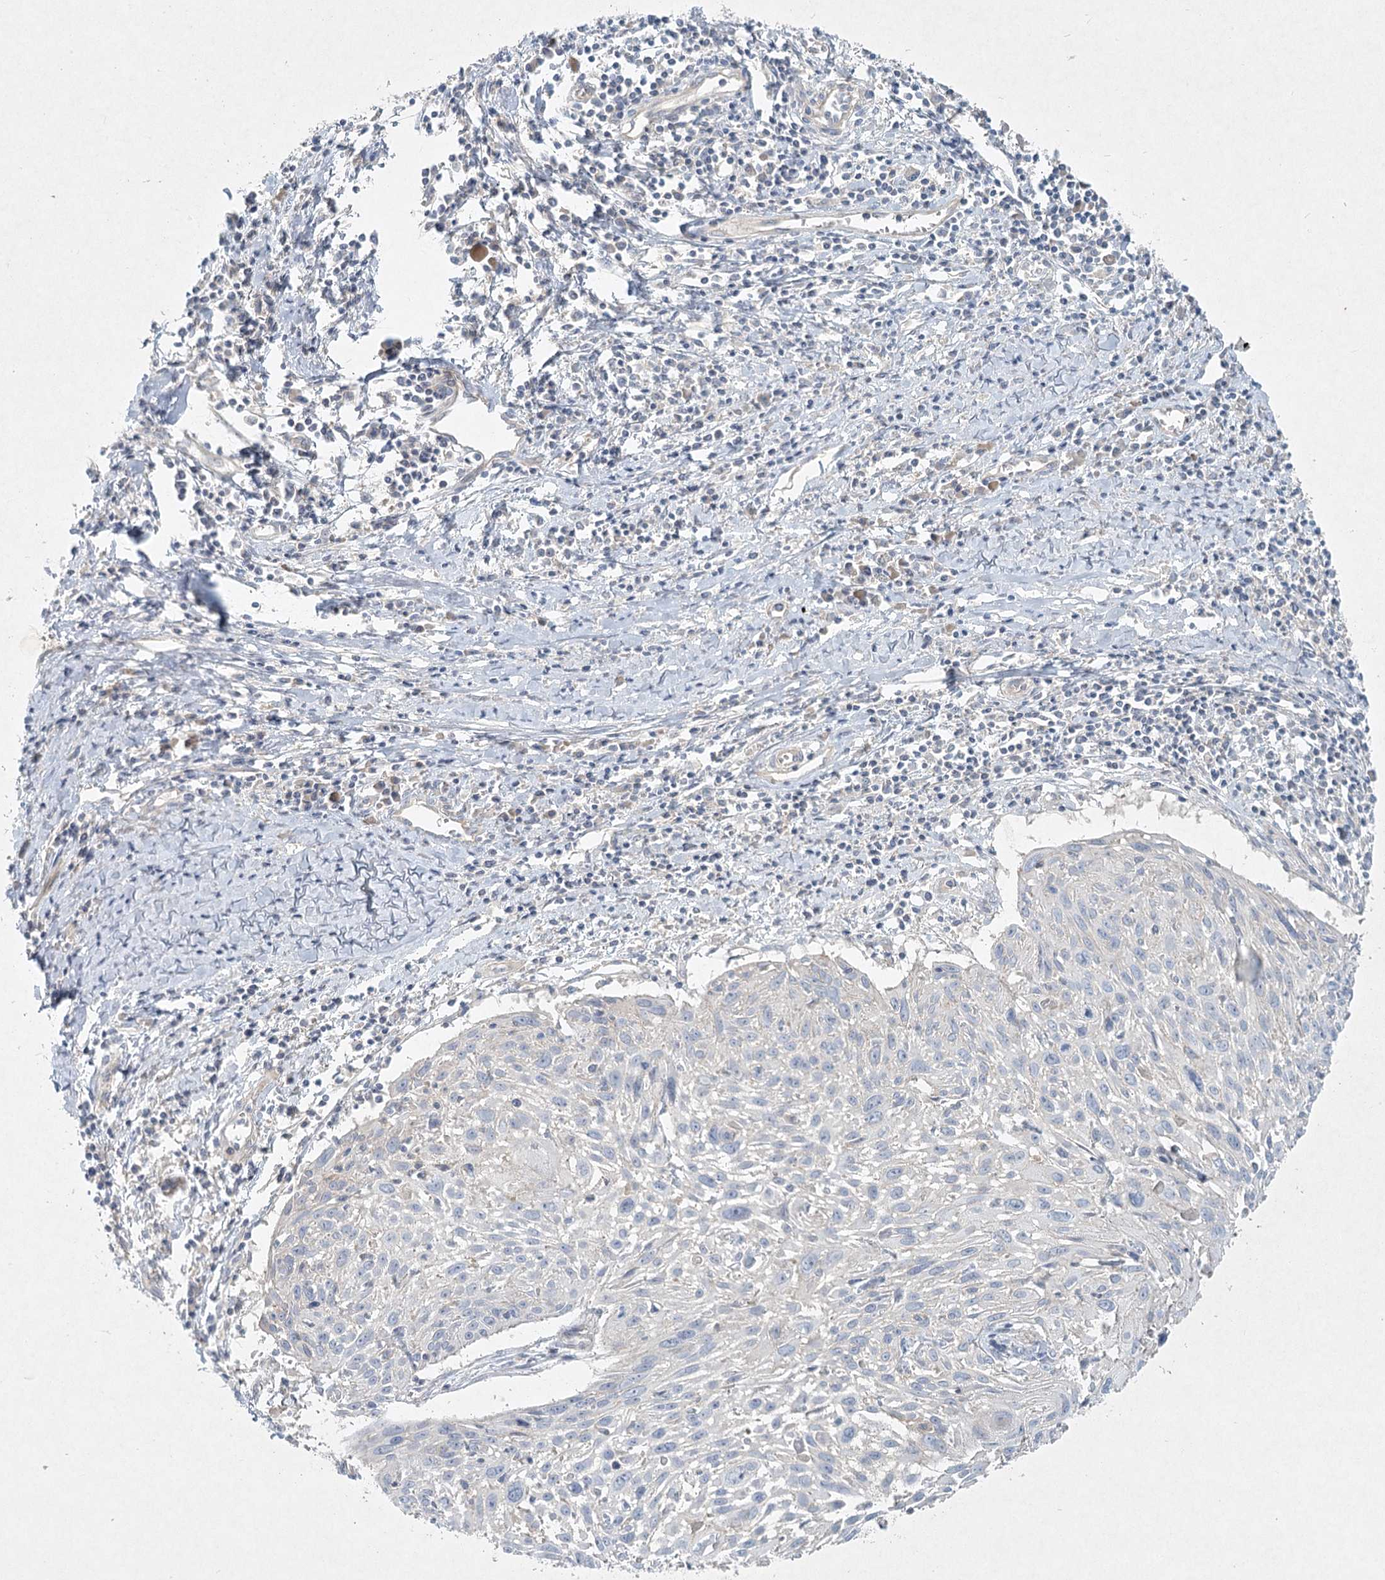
{"staining": {"intensity": "negative", "quantity": "none", "location": "none"}, "tissue": "cervical cancer", "cell_type": "Tumor cells", "image_type": "cancer", "snomed": [{"axis": "morphology", "description": "Squamous cell carcinoma, NOS"}, {"axis": "topography", "description": "Cervix"}], "caption": "A high-resolution photomicrograph shows IHC staining of squamous cell carcinoma (cervical), which displays no significant staining in tumor cells.", "gene": "DNMBP", "patient": {"sex": "female", "age": 51}}